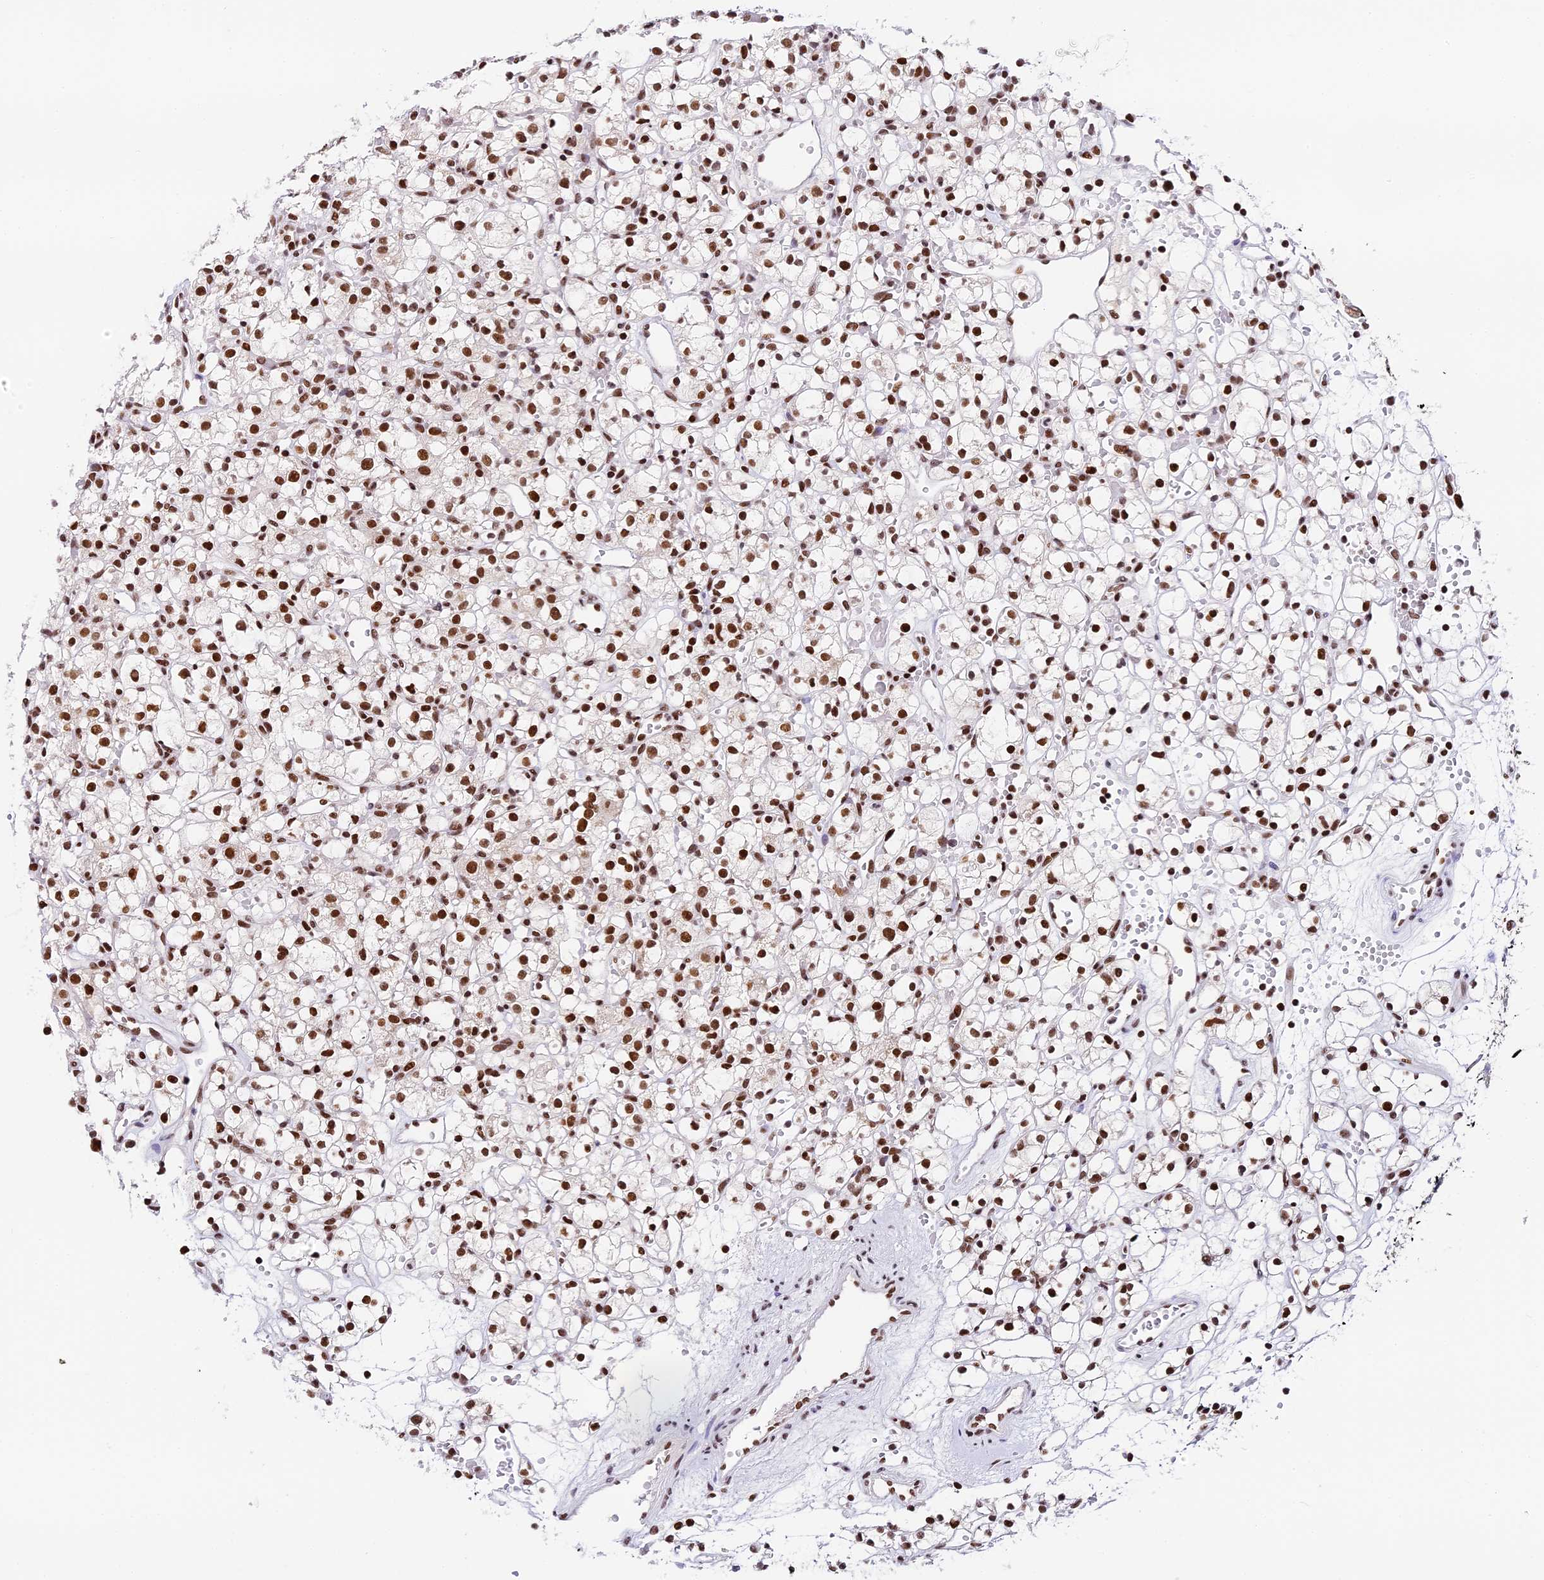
{"staining": {"intensity": "strong", "quantity": ">75%", "location": "nuclear"}, "tissue": "renal cancer", "cell_type": "Tumor cells", "image_type": "cancer", "snomed": [{"axis": "morphology", "description": "Adenocarcinoma, NOS"}, {"axis": "topography", "description": "Kidney"}], "caption": "This histopathology image exhibits IHC staining of human renal cancer (adenocarcinoma), with high strong nuclear staining in about >75% of tumor cells.", "gene": "SBNO1", "patient": {"sex": "female", "age": 59}}